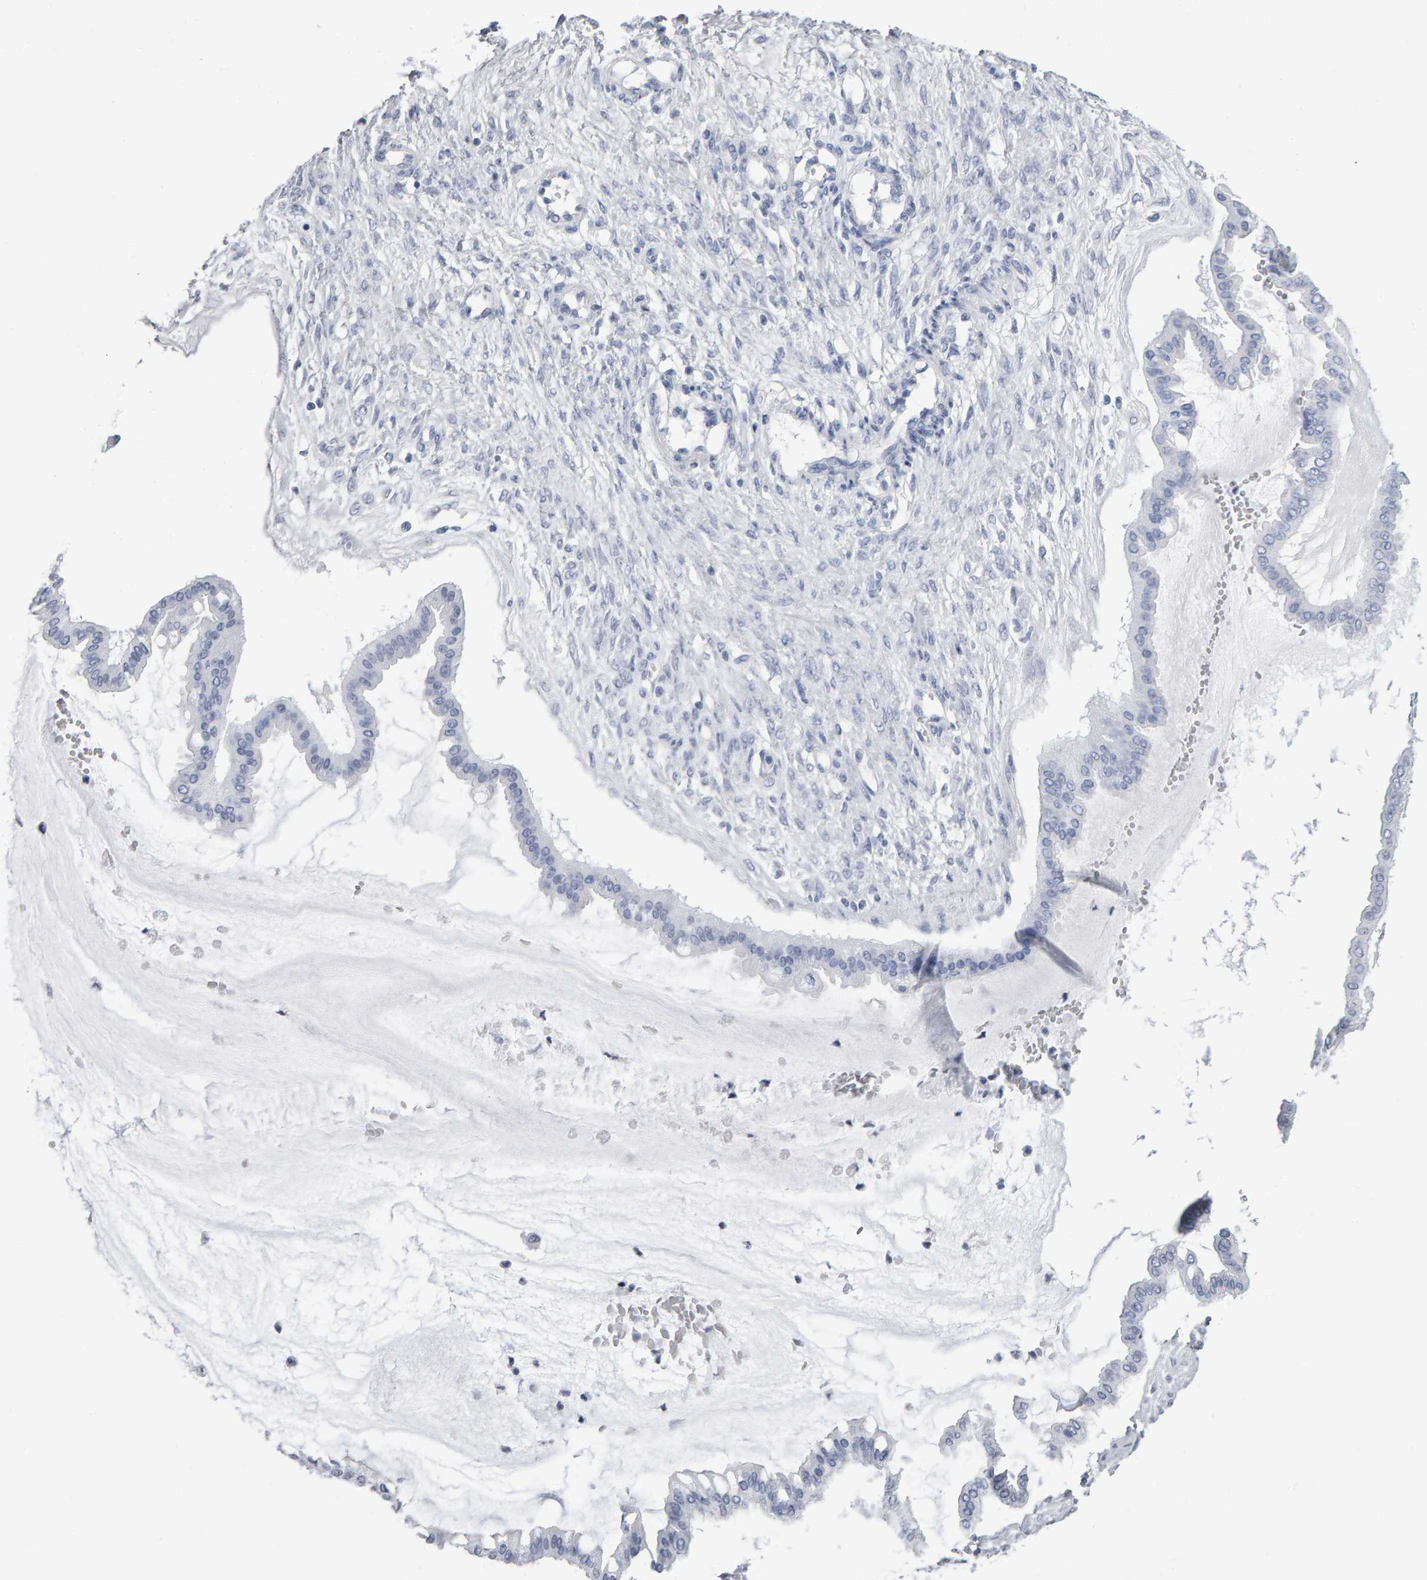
{"staining": {"intensity": "negative", "quantity": "none", "location": "none"}, "tissue": "ovarian cancer", "cell_type": "Tumor cells", "image_type": "cancer", "snomed": [{"axis": "morphology", "description": "Cystadenocarcinoma, mucinous, NOS"}, {"axis": "topography", "description": "Ovary"}], "caption": "DAB immunohistochemical staining of mucinous cystadenocarcinoma (ovarian) reveals no significant positivity in tumor cells. The staining was performed using DAB to visualize the protein expression in brown, while the nuclei were stained in blue with hematoxylin (Magnification: 20x).", "gene": "NCDN", "patient": {"sex": "female", "age": 73}}